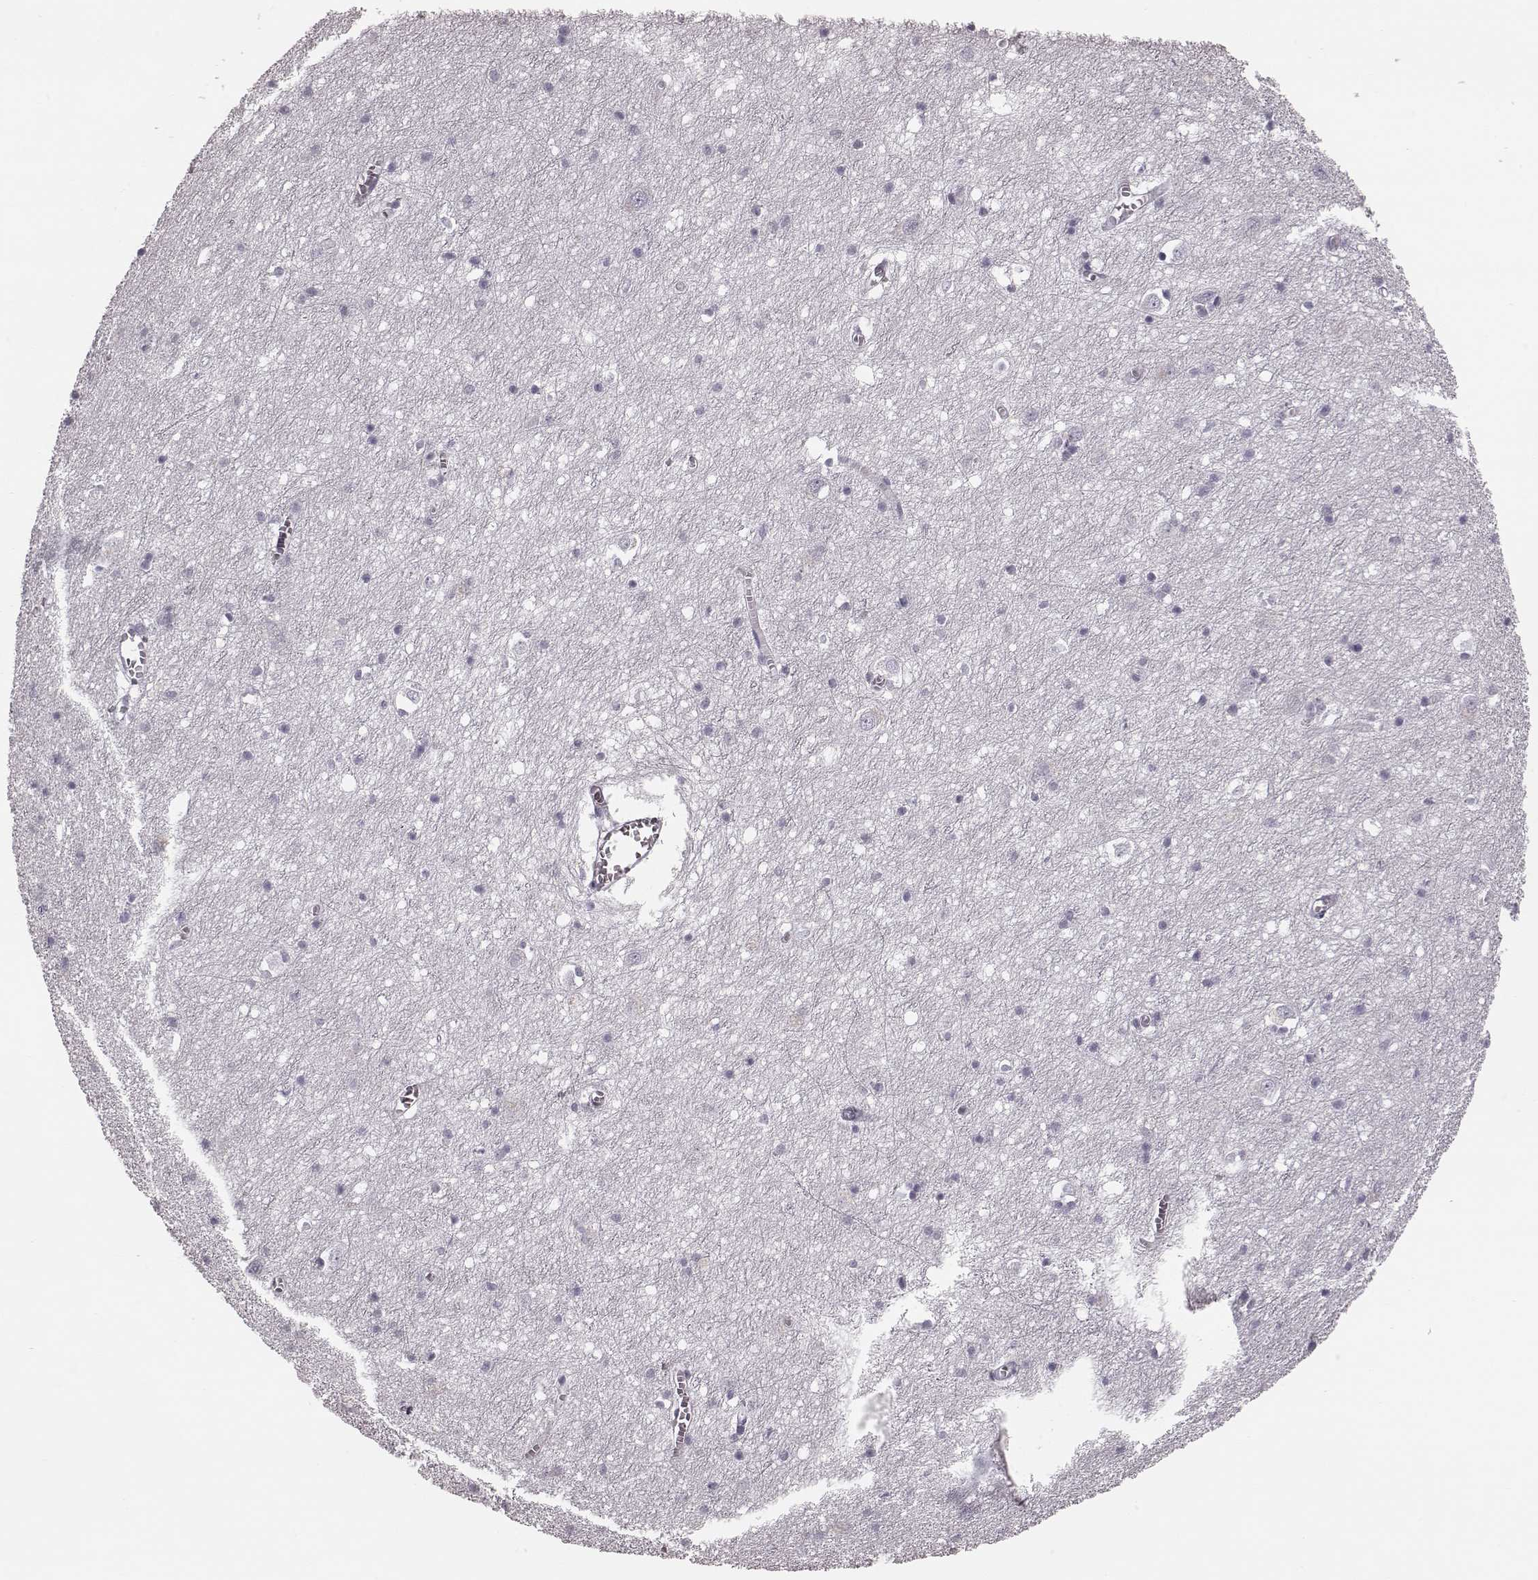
{"staining": {"intensity": "negative", "quantity": "none", "location": "none"}, "tissue": "cerebral cortex", "cell_type": "Endothelial cells", "image_type": "normal", "snomed": [{"axis": "morphology", "description": "Normal tissue, NOS"}, {"axis": "topography", "description": "Cerebral cortex"}], "caption": "Immunohistochemistry (IHC) of unremarkable cerebral cortex reveals no positivity in endothelial cells.", "gene": "ZNF433", "patient": {"sex": "male", "age": 70}}